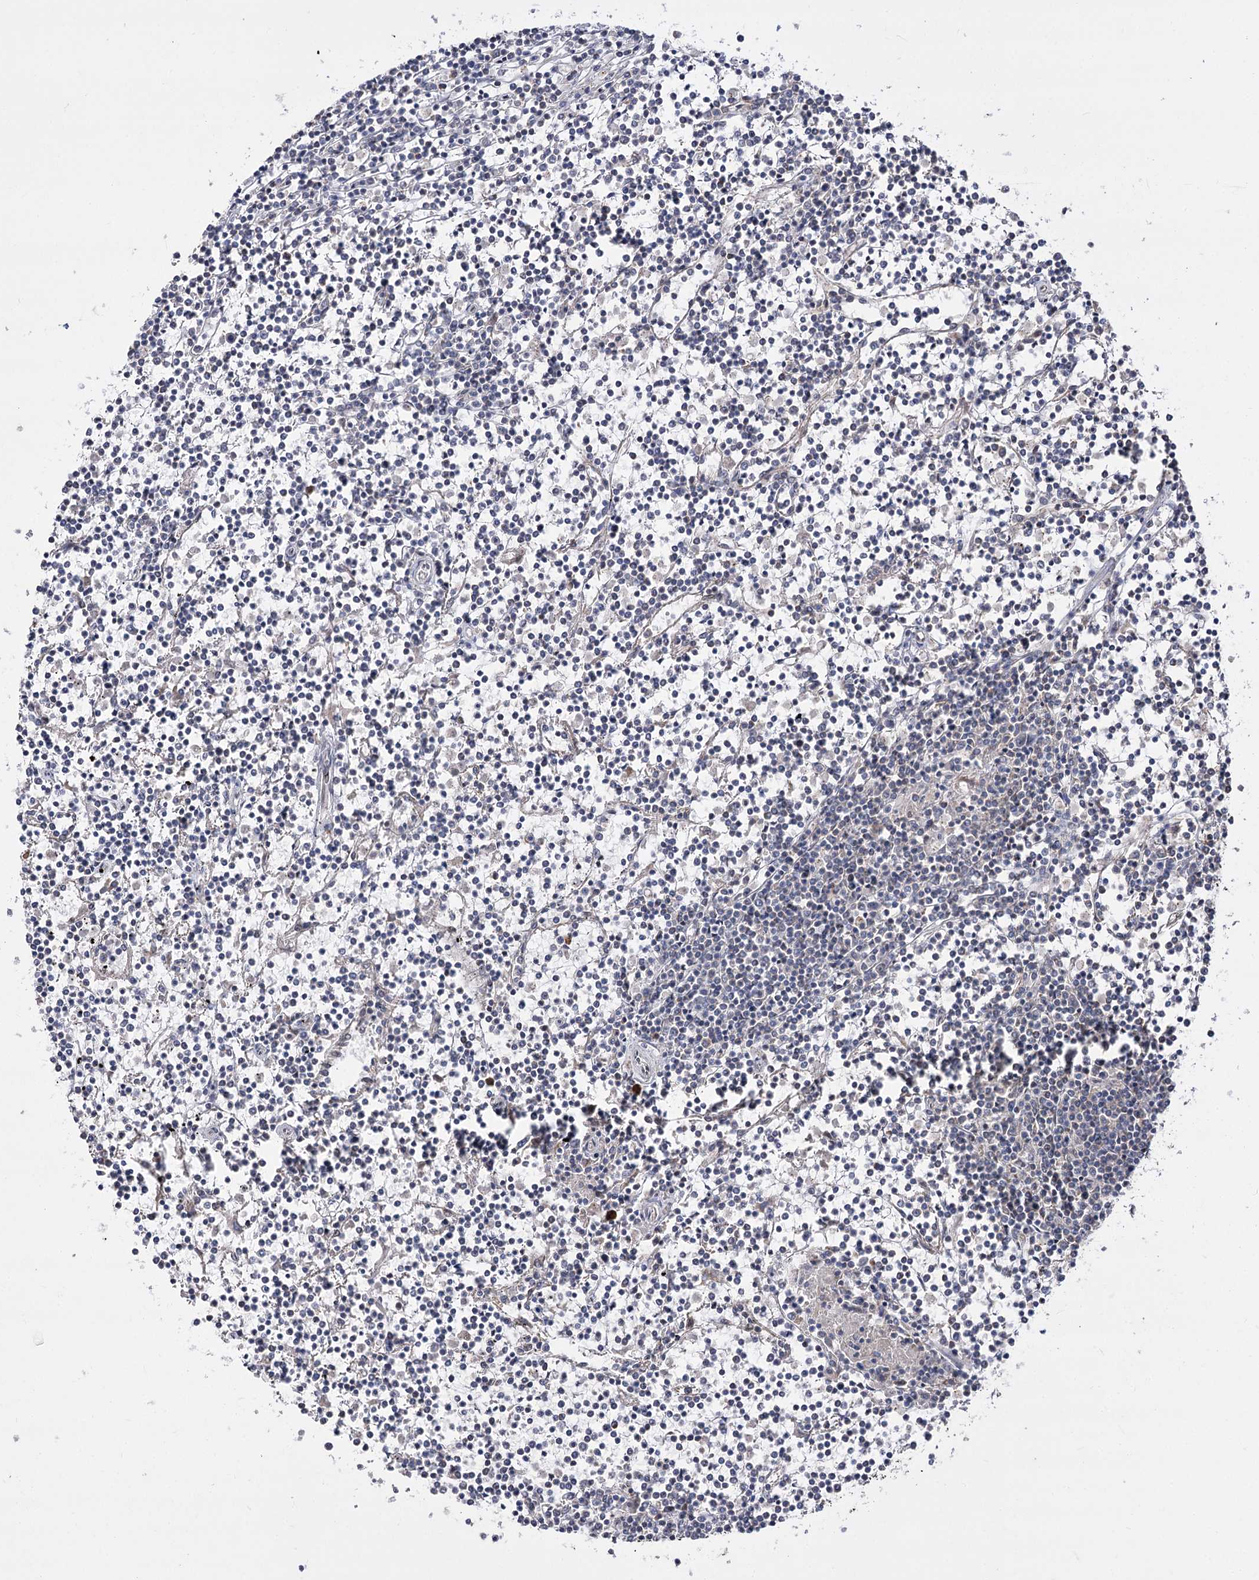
{"staining": {"intensity": "negative", "quantity": "none", "location": "none"}, "tissue": "lymphoma", "cell_type": "Tumor cells", "image_type": "cancer", "snomed": [{"axis": "morphology", "description": "Malignant lymphoma, non-Hodgkin's type, Low grade"}, {"axis": "topography", "description": "Spleen"}], "caption": "Immunohistochemistry (IHC) micrograph of human lymphoma stained for a protein (brown), which reveals no positivity in tumor cells. (DAB immunohistochemistry (IHC) visualized using brightfield microscopy, high magnification).", "gene": "NADK2", "patient": {"sex": "female", "age": 19}}